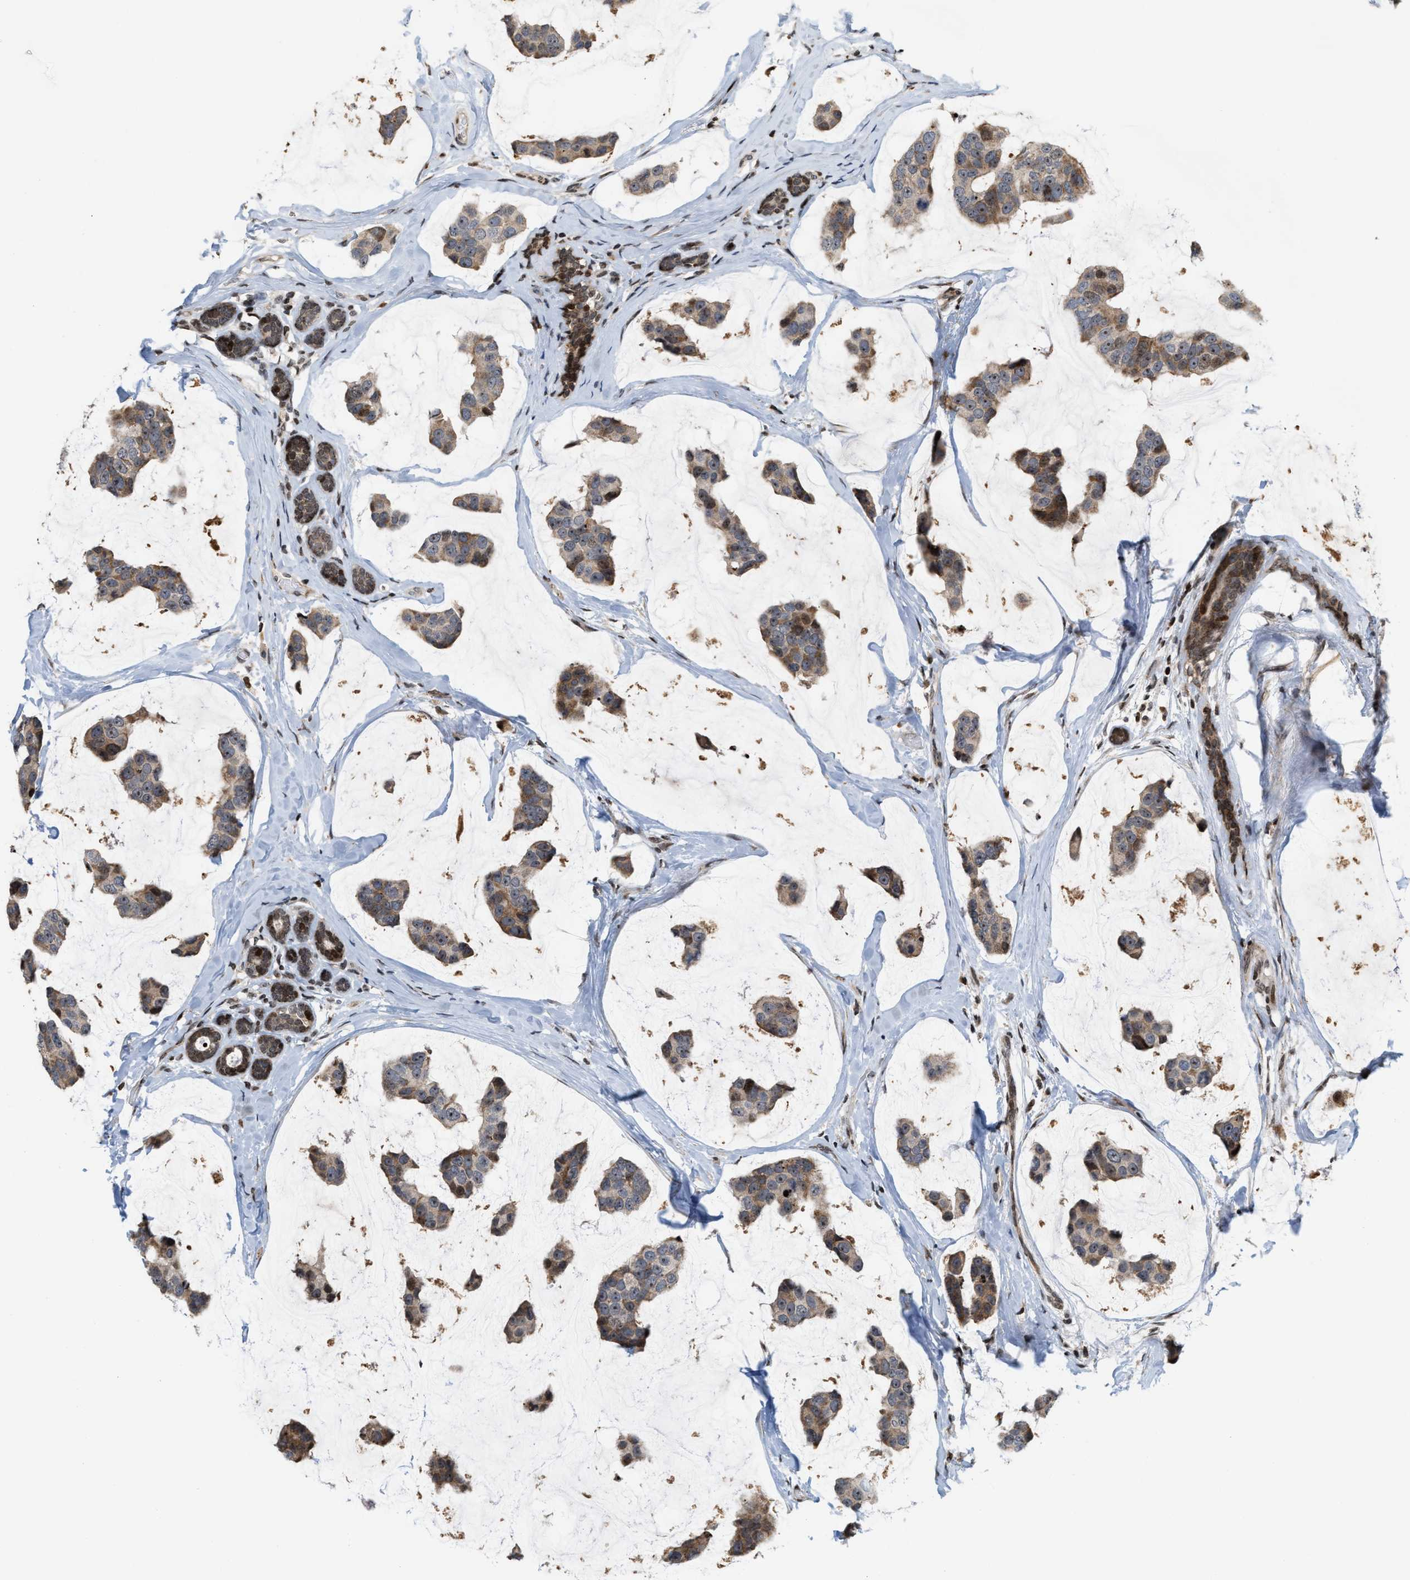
{"staining": {"intensity": "moderate", "quantity": ">75%", "location": "cytoplasmic/membranous"}, "tissue": "breast cancer", "cell_type": "Tumor cells", "image_type": "cancer", "snomed": [{"axis": "morphology", "description": "Normal tissue, NOS"}, {"axis": "morphology", "description": "Duct carcinoma"}, {"axis": "topography", "description": "Breast"}], "caption": "High-power microscopy captured an IHC photomicrograph of intraductal carcinoma (breast), revealing moderate cytoplasmic/membranous positivity in approximately >75% of tumor cells.", "gene": "PDZD2", "patient": {"sex": "female", "age": 50}}